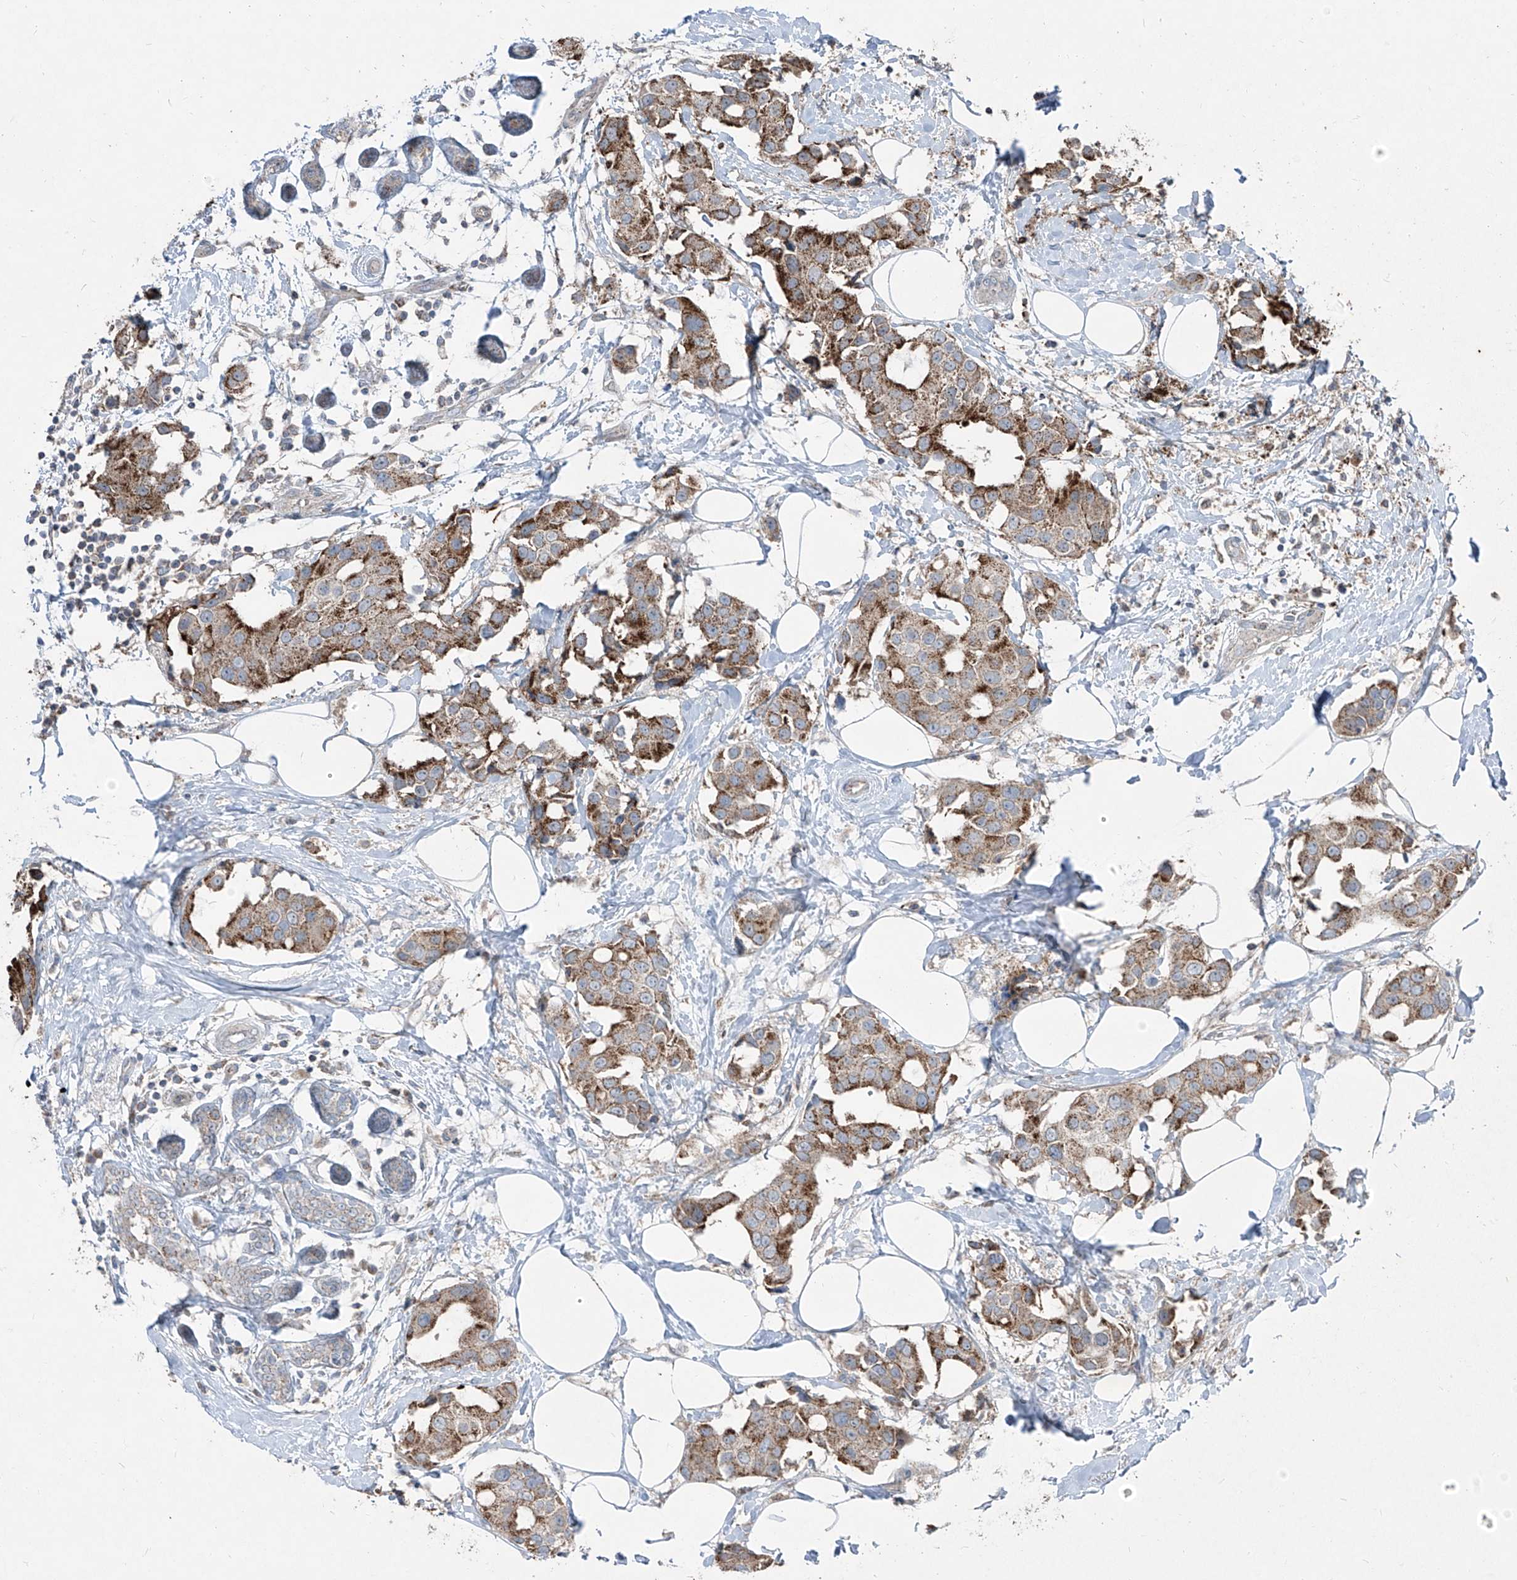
{"staining": {"intensity": "strong", "quantity": ">75%", "location": "cytoplasmic/membranous"}, "tissue": "breast cancer", "cell_type": "Tumor cells", "image_type": "cancer", "snomed": [{"axis": "morphology", "description": "Normal tissue, NOS"}, {"axis": "morphology", "description": "Duct carcinoma"}, {"axis": "topography", "description": "Breast"}], "caption": "About >75% of tumor cells in breast invasive ductal carcinoma show strong cytoplasmic/membranous protein staining as visualized by brown immunohistochemical staining.", "gene": "ABCD3", "patient": {"sex": "female", "age": 39}}